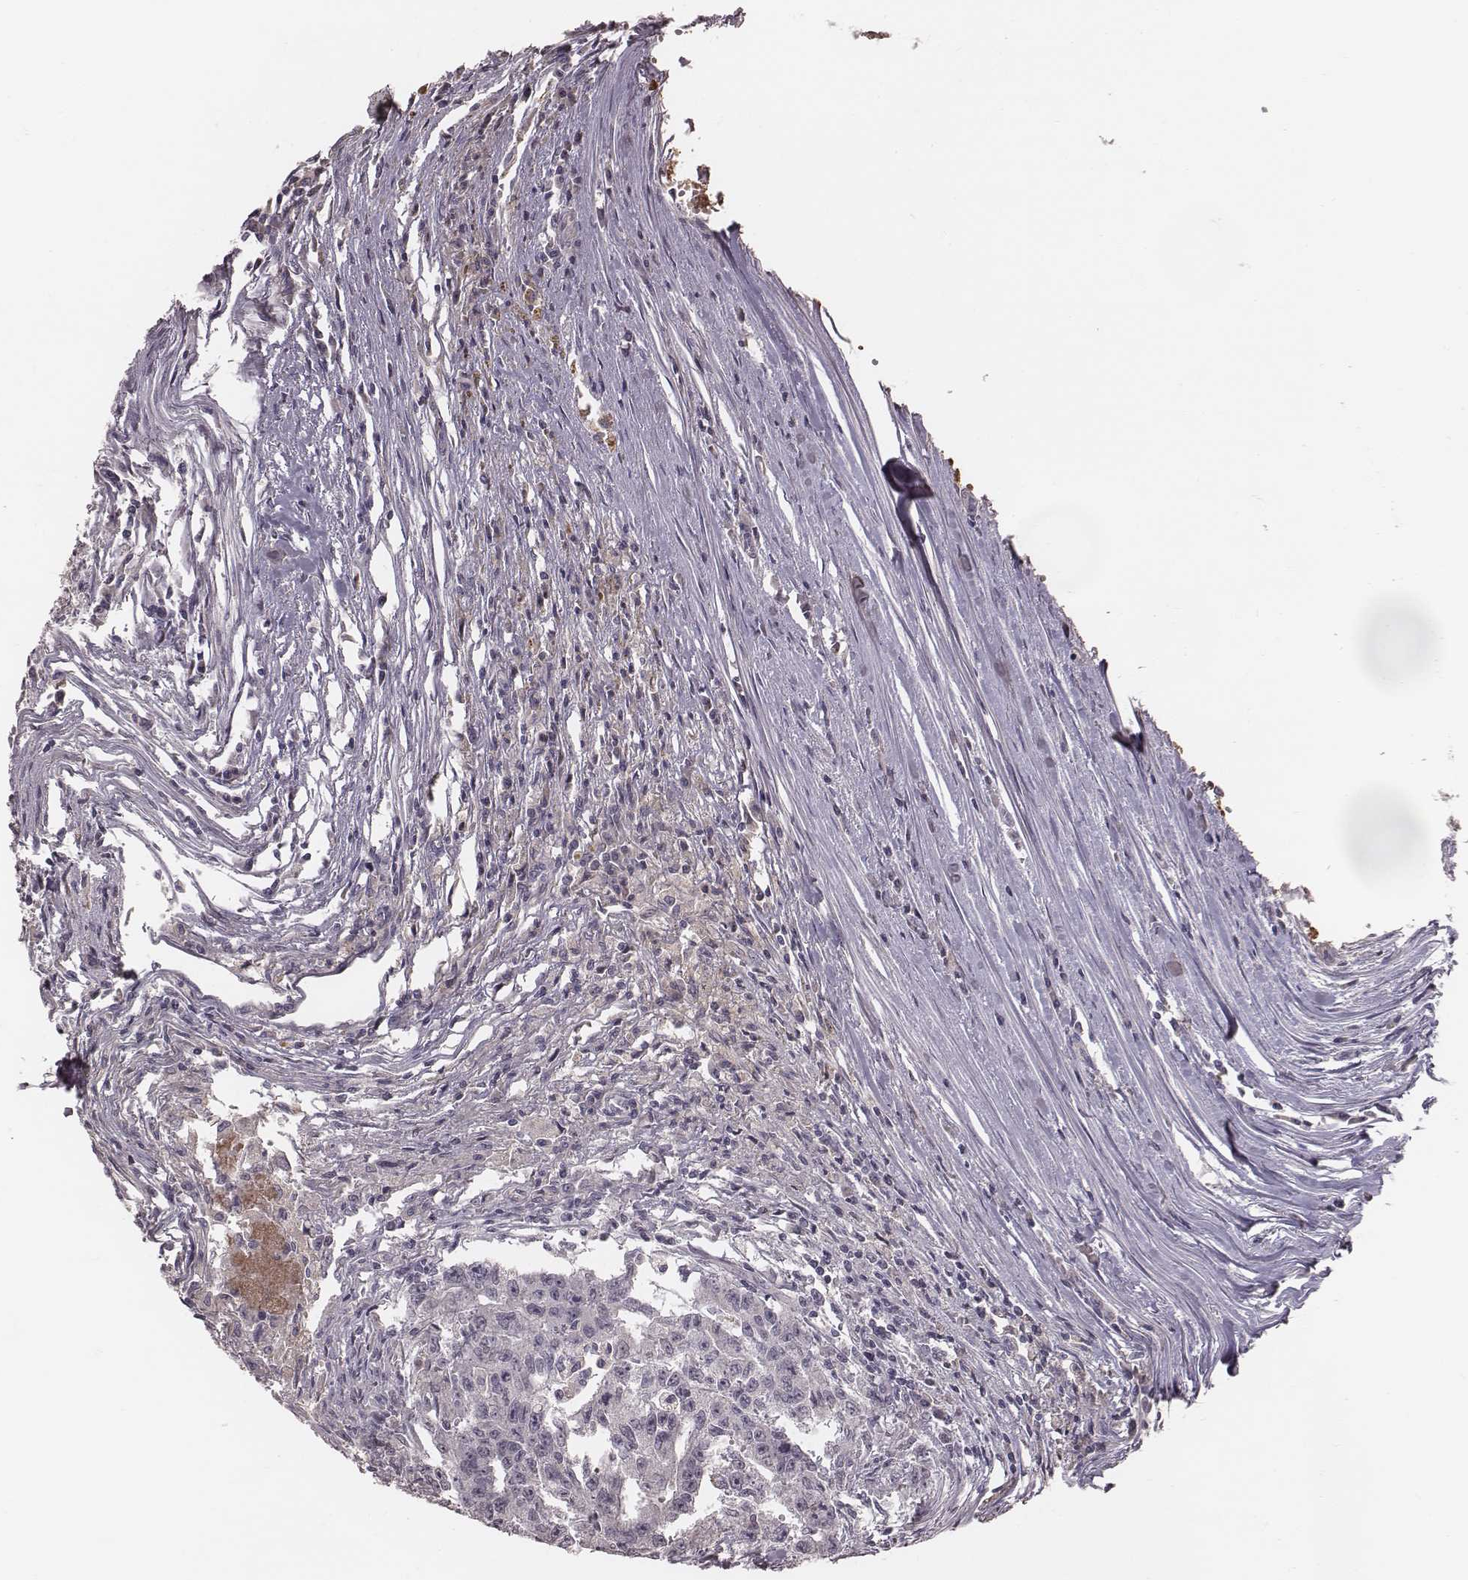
{"staining": {"intensity": "negative", "quantity": "none", "location": "none"}, "tissue": "testis cancer", "cell_type": "Tumor cells", "image_type": "cancer", "snomed": [{"axis": "morphology", "description": "Carcinoma, Embryonal, NOS"}, {"axis": "morphology", "description": "Teratoma, malignant, NOS"}, {"axis": "topography", "description": "Testis"}], "caption": "This is an immunohistochemistry (IHC) photomicrograph of testis teratoma (malignant). There is no staining in tumor cells.", "gene": "CFTR", "patient": {"sex": "male", "age": 24}}